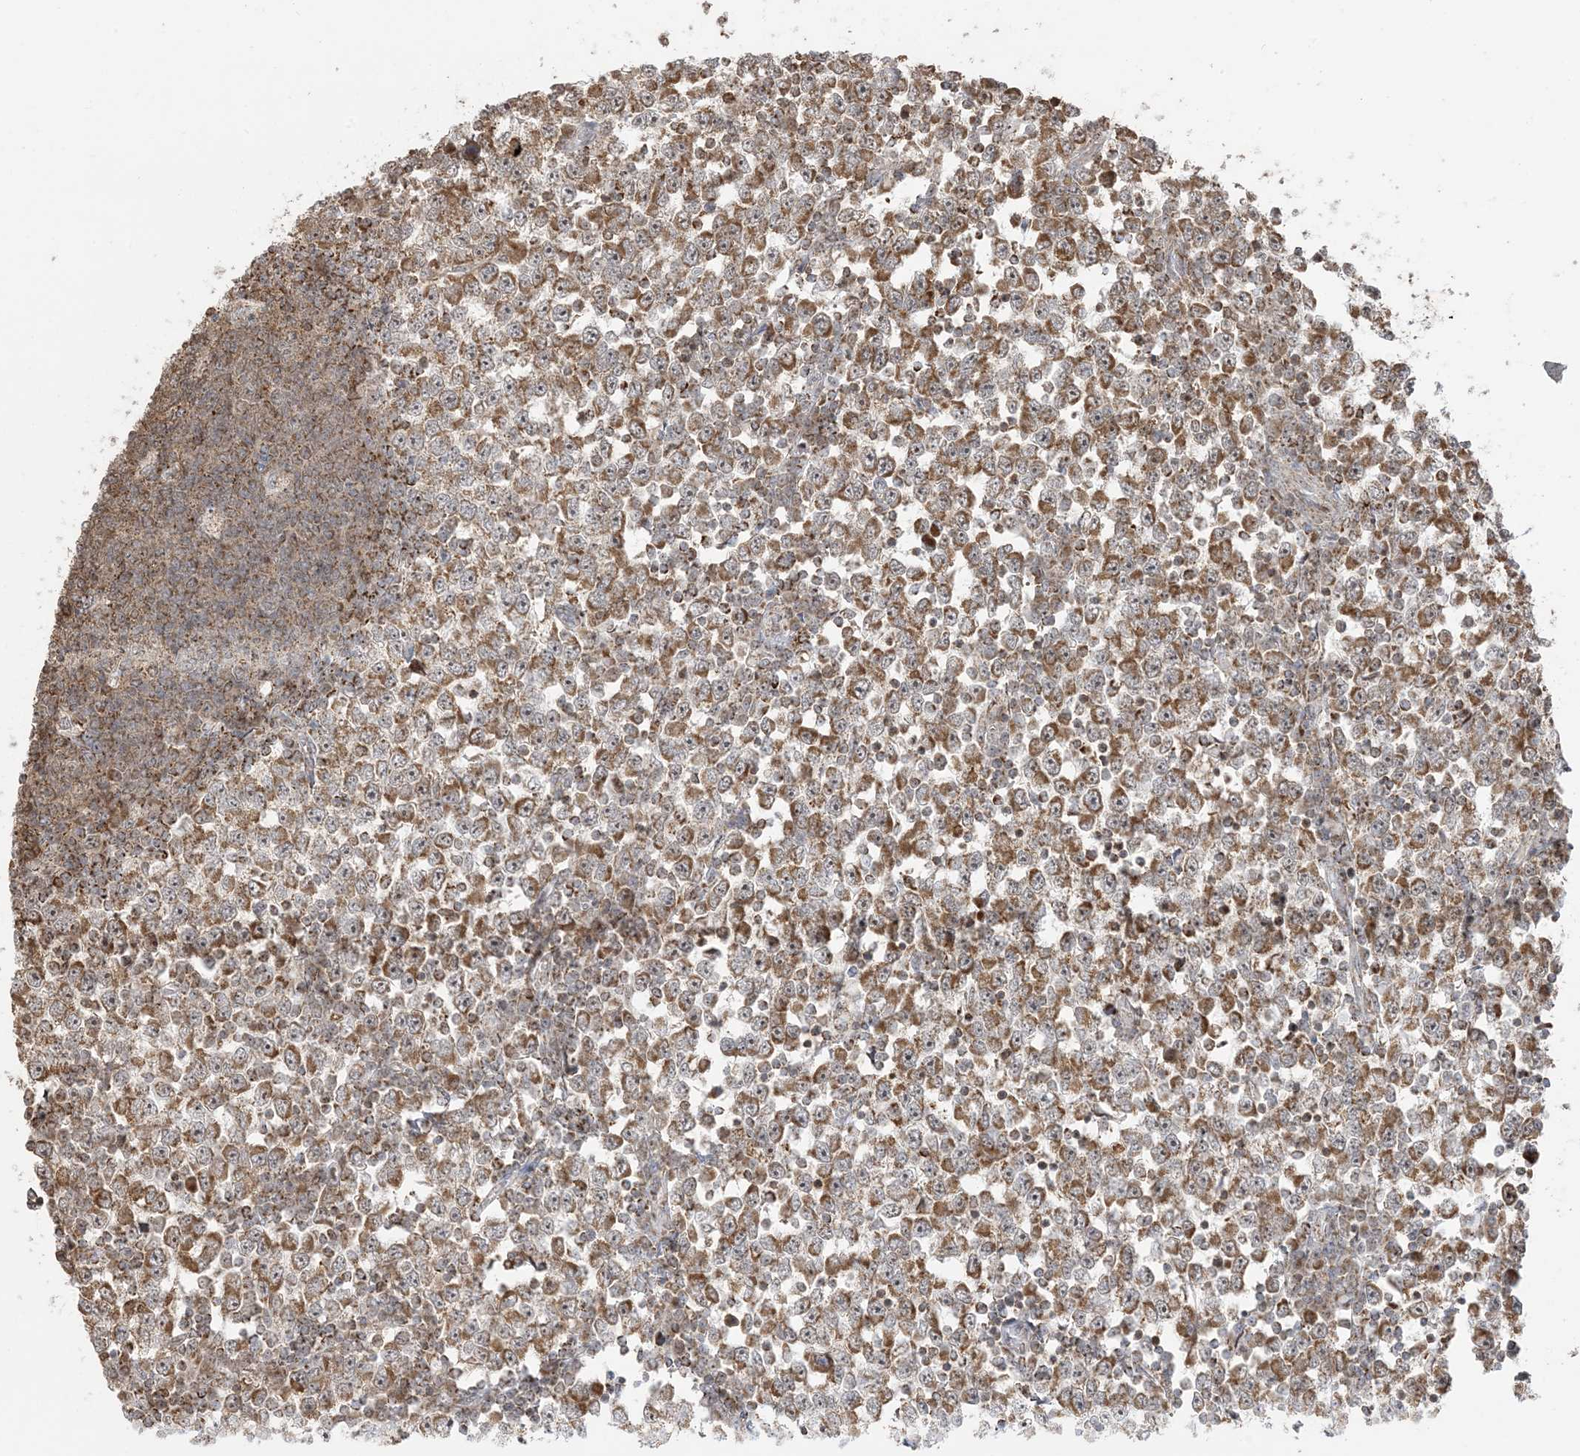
{"staining": {"intensity": "moderate", "quantity": ">75%", "location": "cytoplasmic/membranous"}, "tissue": "testis cancer", "cell_type": "Tumor cells", "image_type": "cancer", "snomed": [{"axis": "morphology", "description": "Seminoma, NOS"}, {"axis": "topography", "description": "Testis"}], "caption": "DAB (3,3'-diaminobenzidine) immunohistochemical staining of testis seminoma exhibits moderate cytoplasmic/membranous protein expression in approximately >75% of tumor cells. The staining was performed using DAB (3,3'-diaminobenzidine) to visualize the protein expression in brown, while the nuclei were stained in blue with hematoxylin (Magnification: 20x).", "gene": "MAPKBP1", "patient": {"sex": "male", "age": 65}}